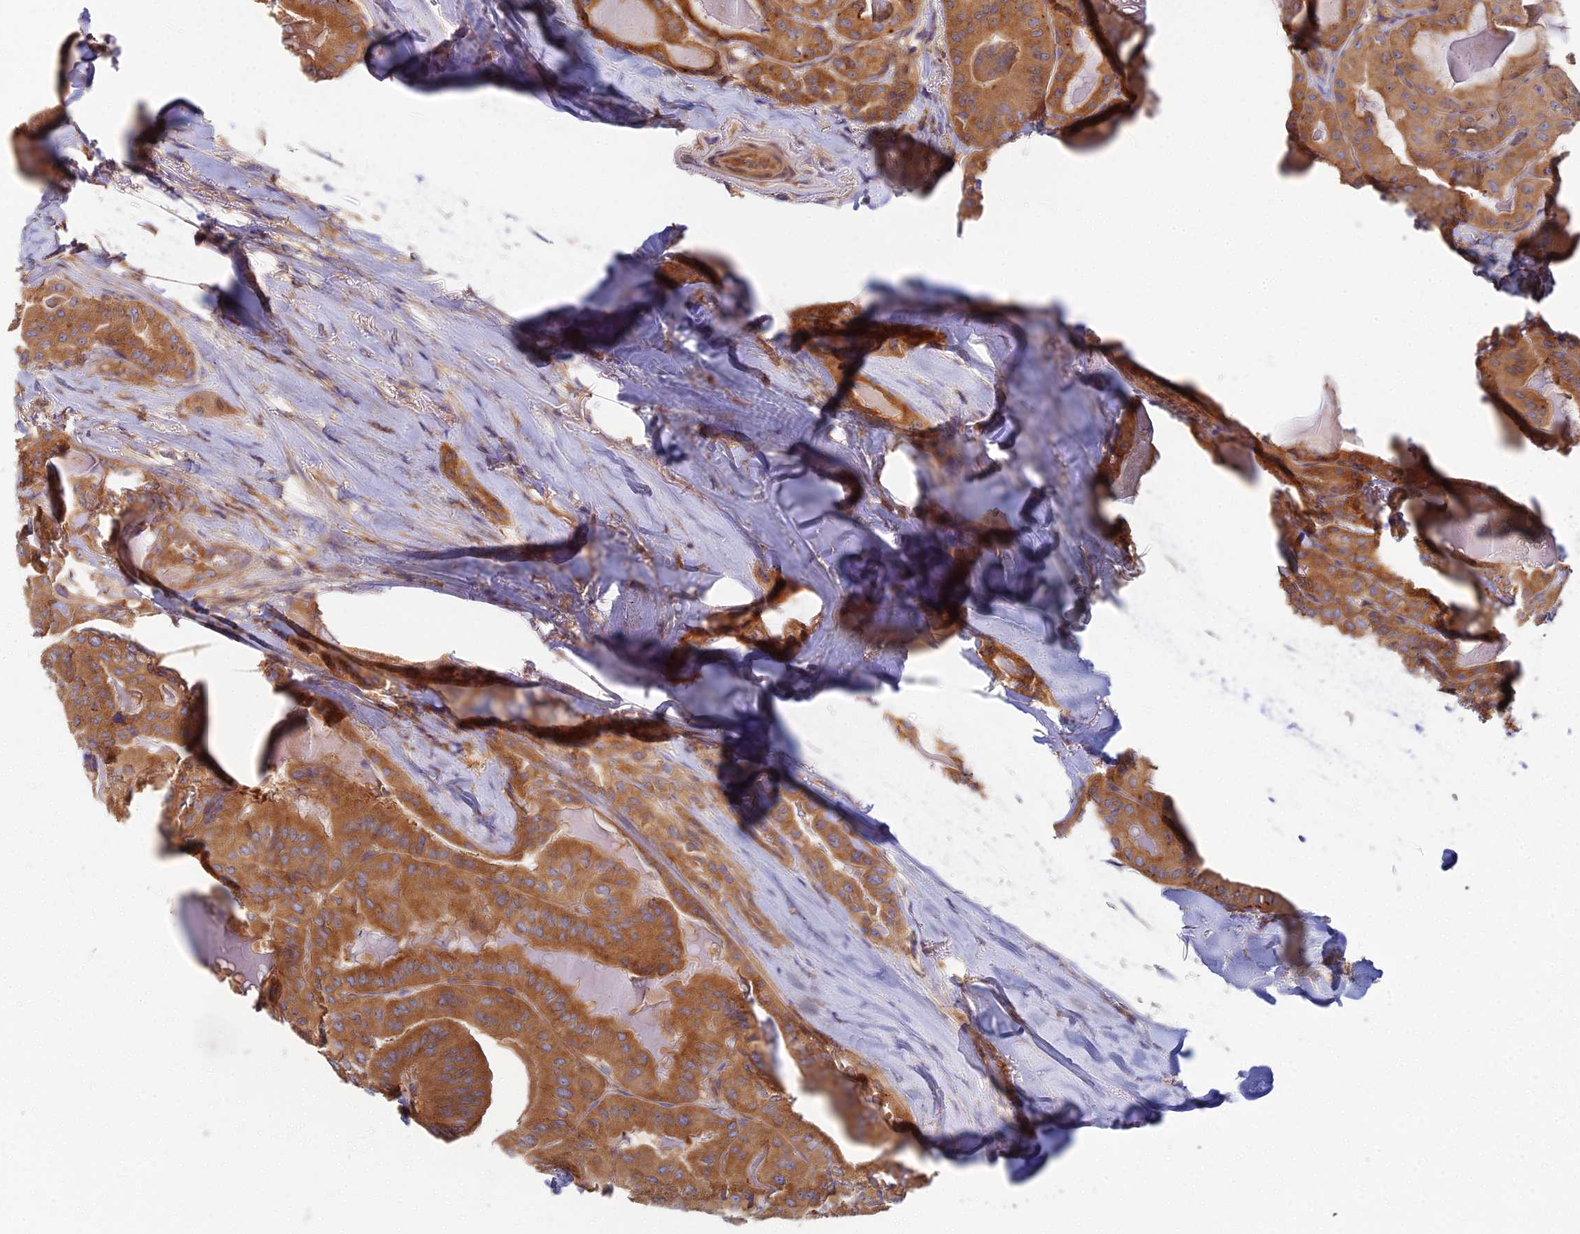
{"staining": {"intensity": "moderate", "quantity": ">75%", "location": "cytoplasmic/membranous"}, "tissue": "thyroid cancer", "cell_type": "Tumor cells", "image_type": "cancer", "snomed": [{"axis": "morphology", "description": "Papillary adenocarcinoma, NOS"}, {"axis": "topography", "description": "Thyroid gland"}], "caption": "Brown immunohistochemical staining in papillary adenocarcinoma (thyroid) displays moderate cytoplasmic/membranous expression in approximately >75% of tumor cells.", "gene": "RBSN", "patient": {"sex": "female", "age": 68}}